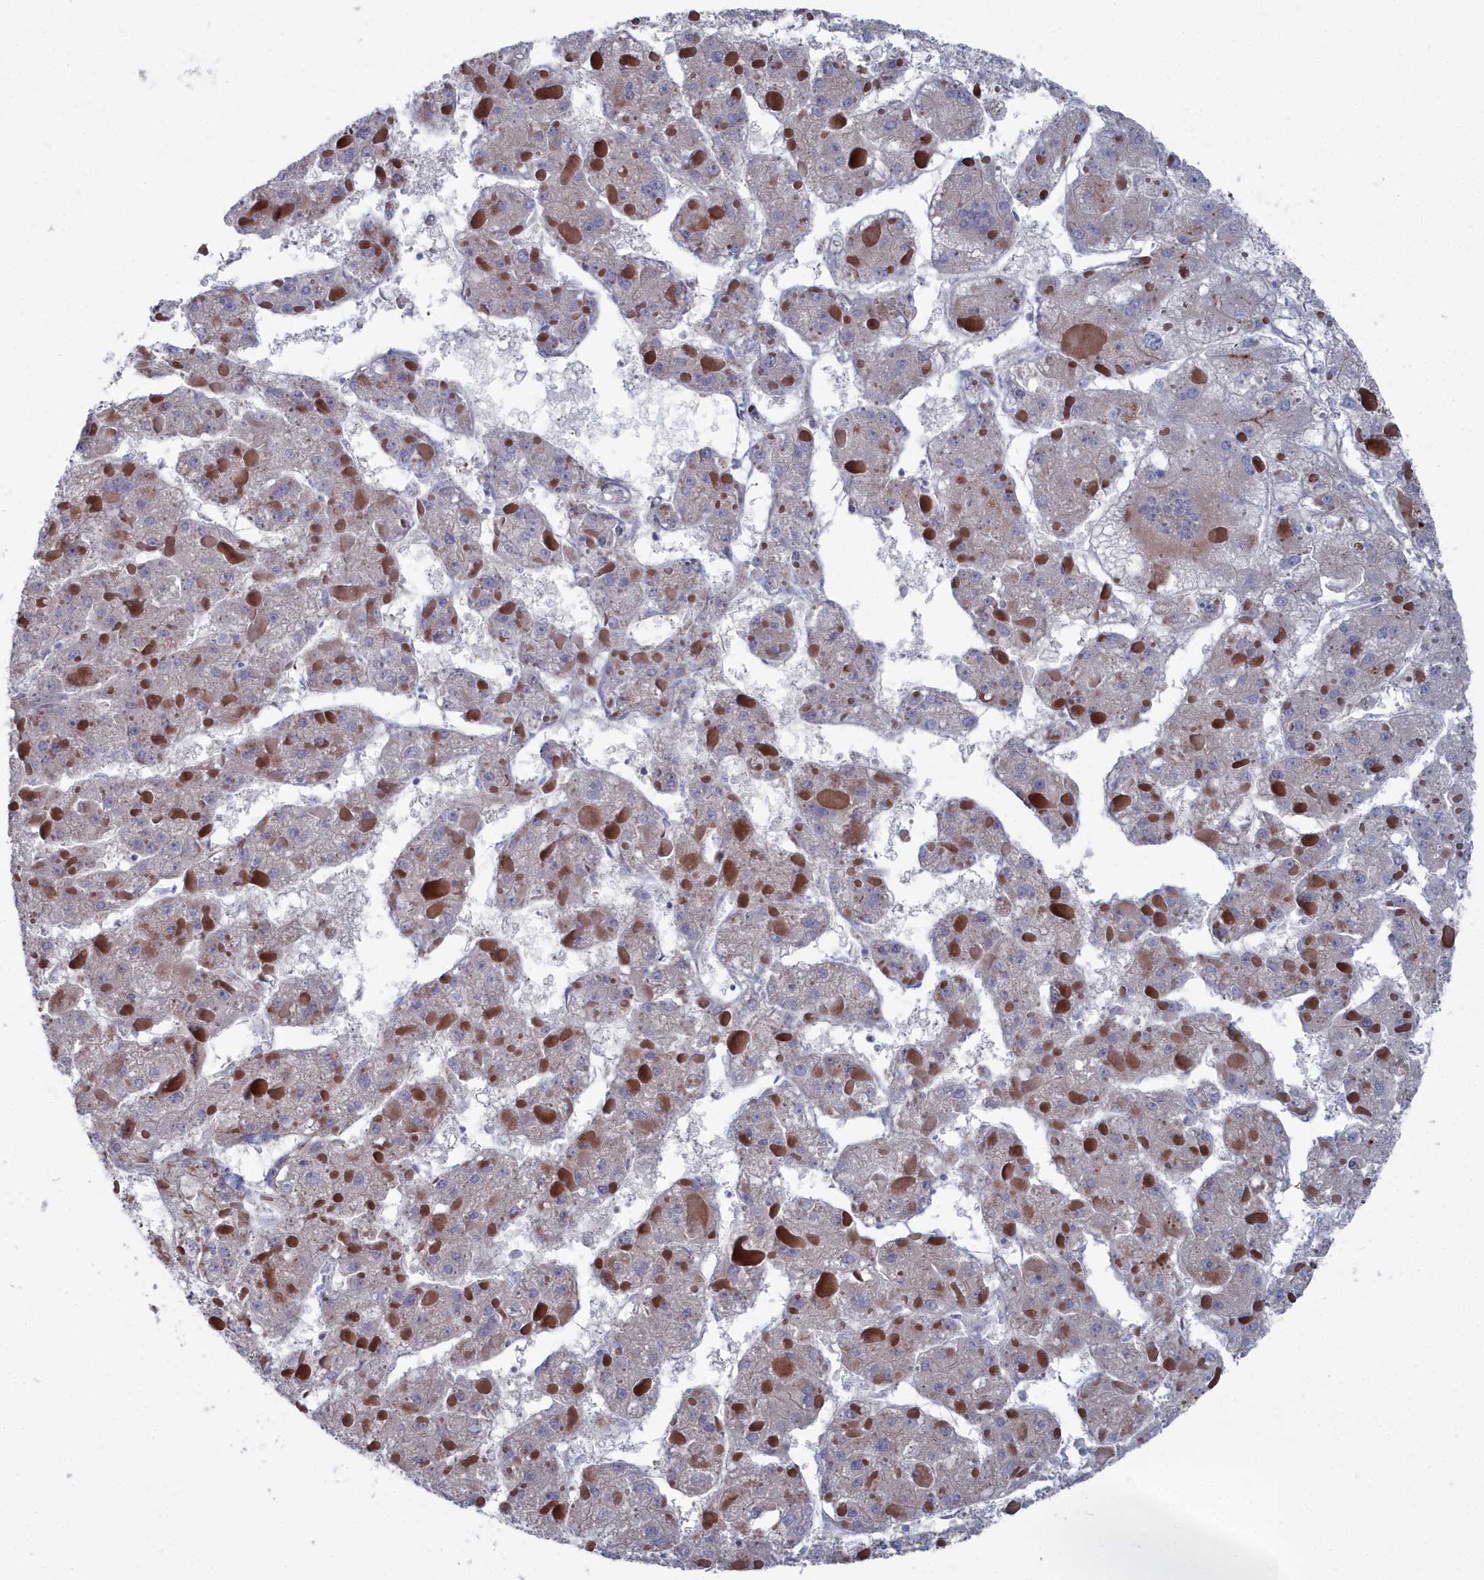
{"staining": {"intensity": "weak", "quantity": "<25%", "location": "cytoplasmic/membranous"}, "tissue": "liver cancer", "cell_type": "Tumor cells", "image_type": "cancer", "snomed": [{"axis": "morphology", "description": "Carcinoma, Hepatocellular, NOS"}, {"axis": "topography", "description": "Liver"}], "caption": "Liver hepatocellular carcinoma stained for a protein using IHC shows no staining tumor cells.", "gene": "SHISAL2A", "patient": {"sex": "female", "age": 73}}